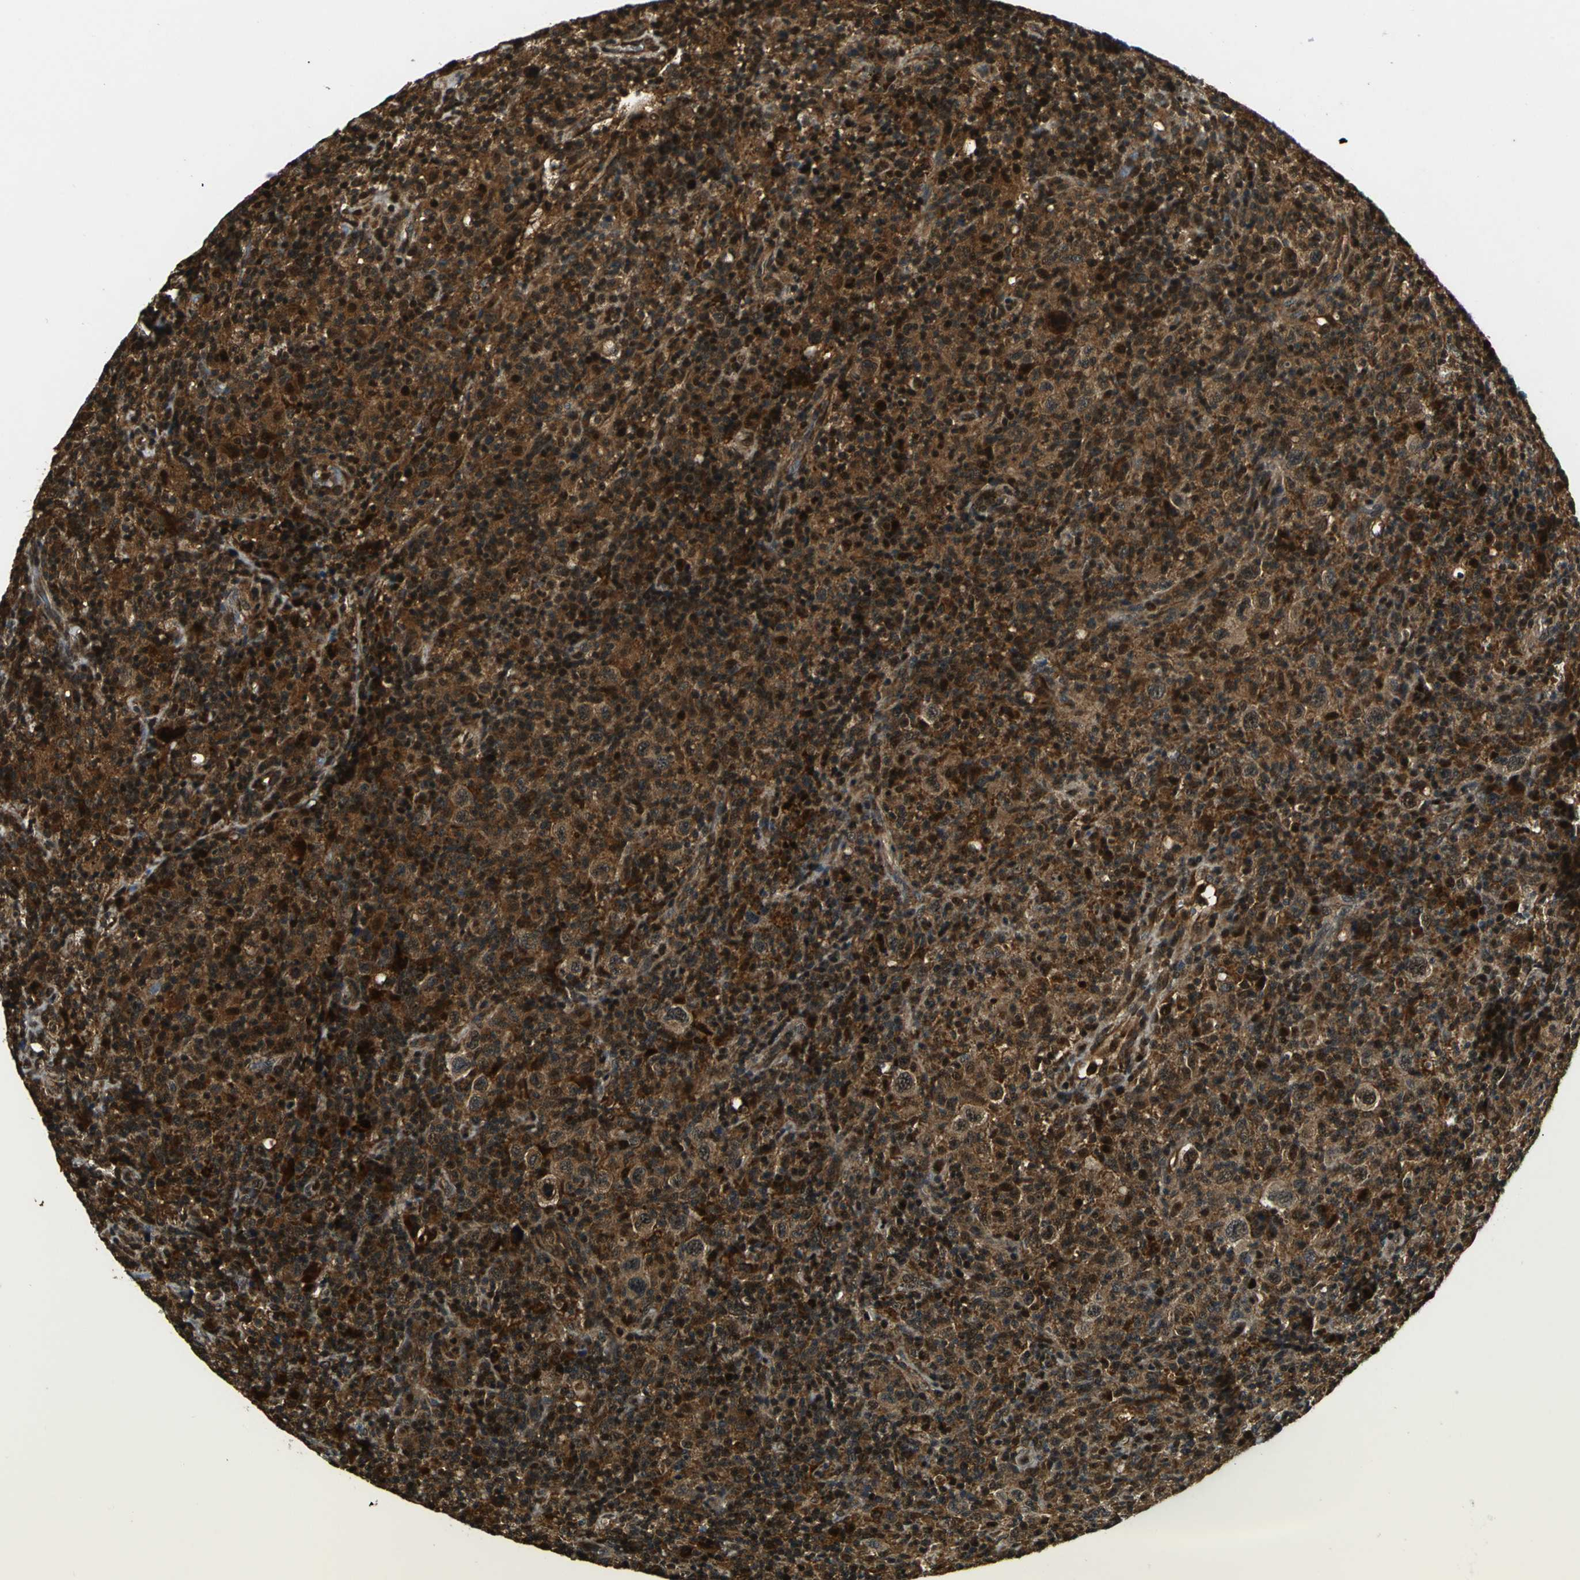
{"staining": {"intensity": "strong", "quantity": ">75%", "location": "cytoplasmic/membranous,nuclear"}, "tissue": "lymphoma", "cell_type": "Tumor cells", "image_type": "cancer", "snomed": [{"axis": "morphology", "description": "Hodgkin's disease, NOS"}, {"axis": "topography", "description": "Lymph node"}], "caption": "Lymphoma stained with immunohistochemistry (IHC) shows strong cytoplasmic/membranous and nuclear positivity in approximately >75% of tumor cells.", "gene": "PPP1R13L", "patient": {"sex": "male", "age": 65}}